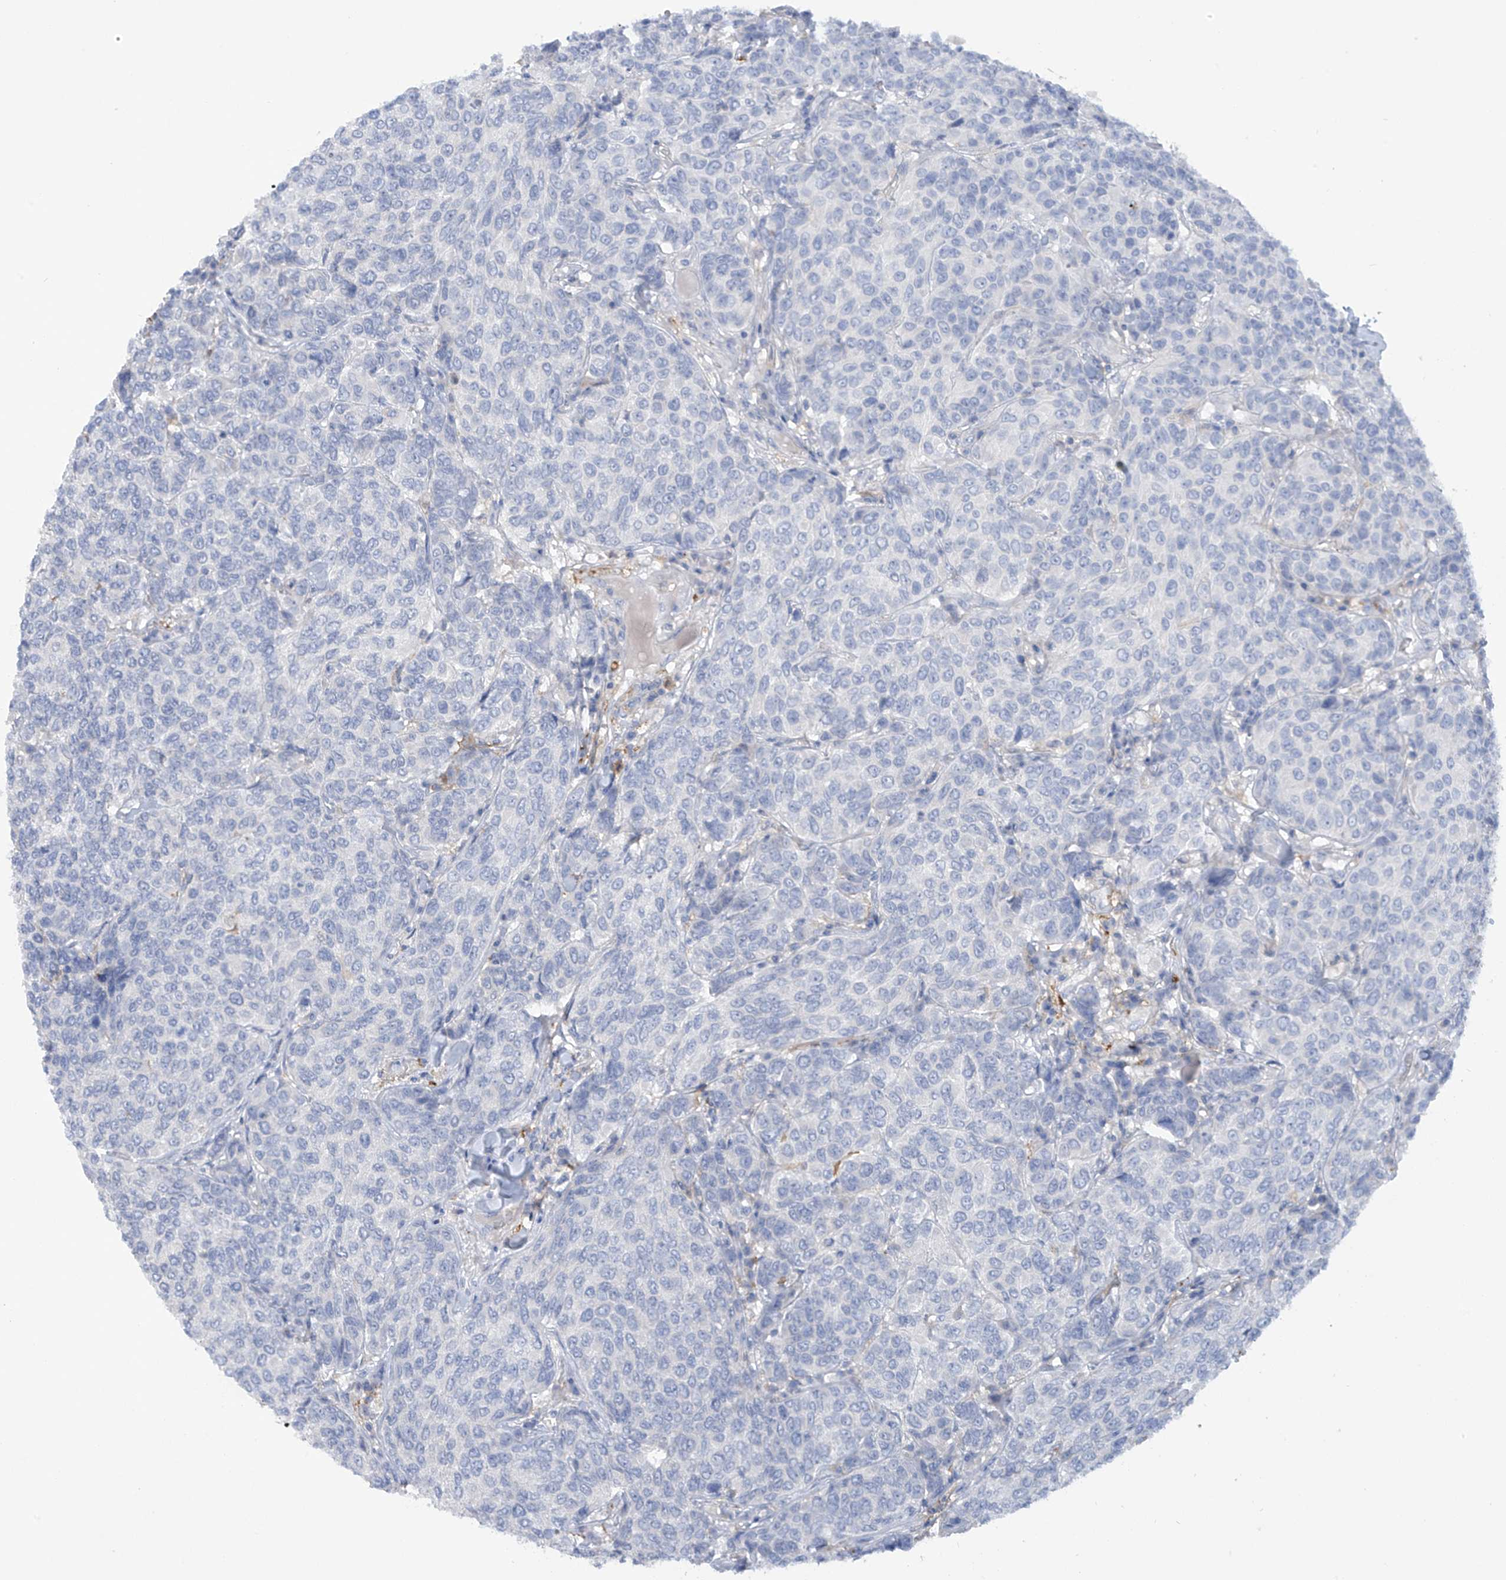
{"staining": {"intensity": "negative", "quantity": "none", "location": "none"}, "tissue": "breast cancer", "cell_type": "Tumor cells", "image_type": "cancer", "snomed": [{"axis": "morphology", "description": "Duct carcinoma"}, {"axis": "topography", "description": "Breast"}], "caption": "Immunohistochemistry (IHC) photomicrograph of neoplastic tissue: breast infiltrating ductal carcinoma stained with DAB (3,3'-diaminobenzidine) displays no significant protein staining in tumor cells.", "gene": "TRMT2B", "patient": {"sex": "female", "age": 55}}